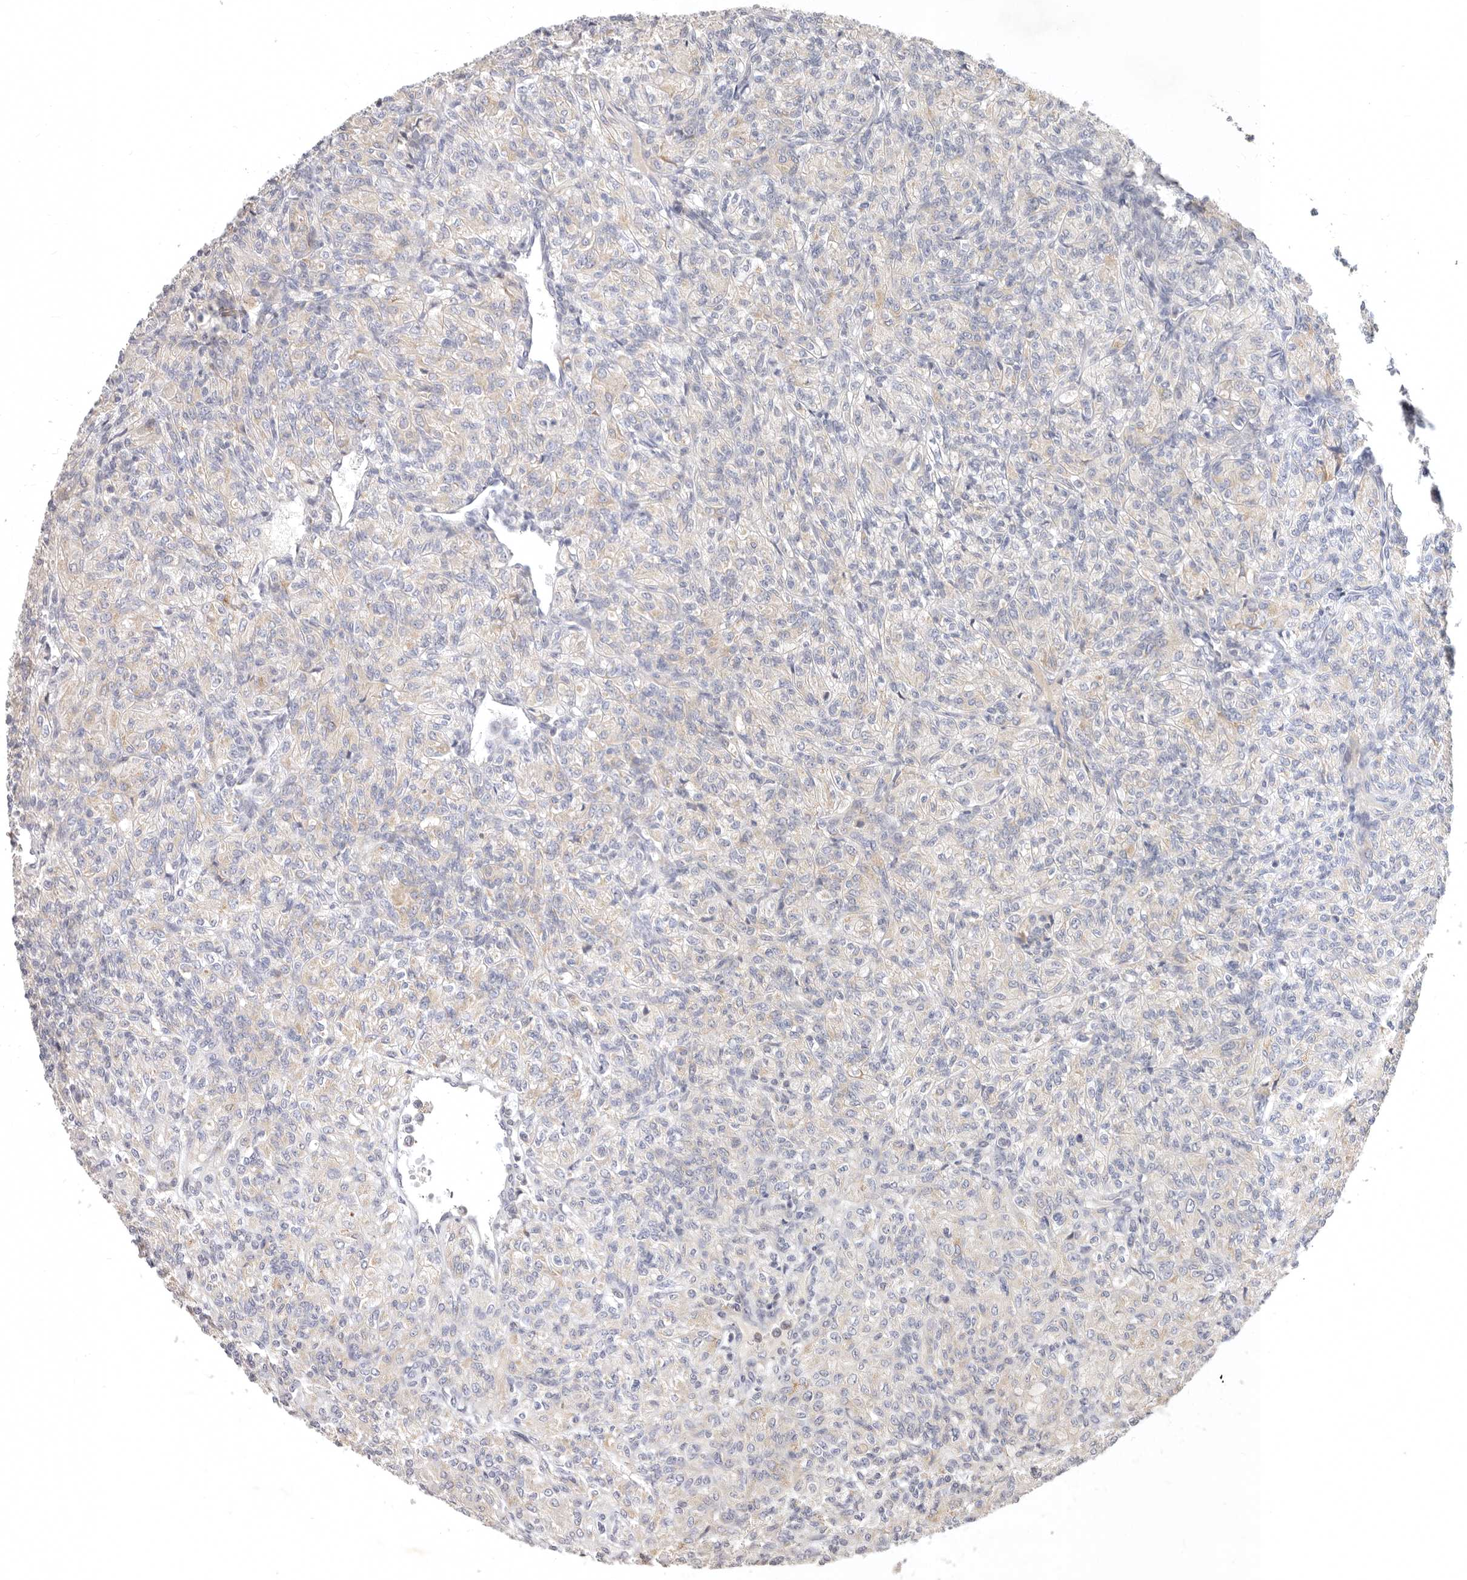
{"staining": {"intensity": "negative", "quantity": "none", "location": "none"}, "tissue": "renal cancer", "cell_type": "Tumor cells", "image_type": "cancer", "snomed": [{"axis": "morphology", "description": "Adenocarcinoma, NOS"}, {"axis": "topography", "description": "Kidney"}], "caption": "DAB immunohistochemical staining of renal adenocarcinoma shows no significant staining in tumor cells.", "gene": "TFB2M", "patient": {"sex": "male", "age": 77}}